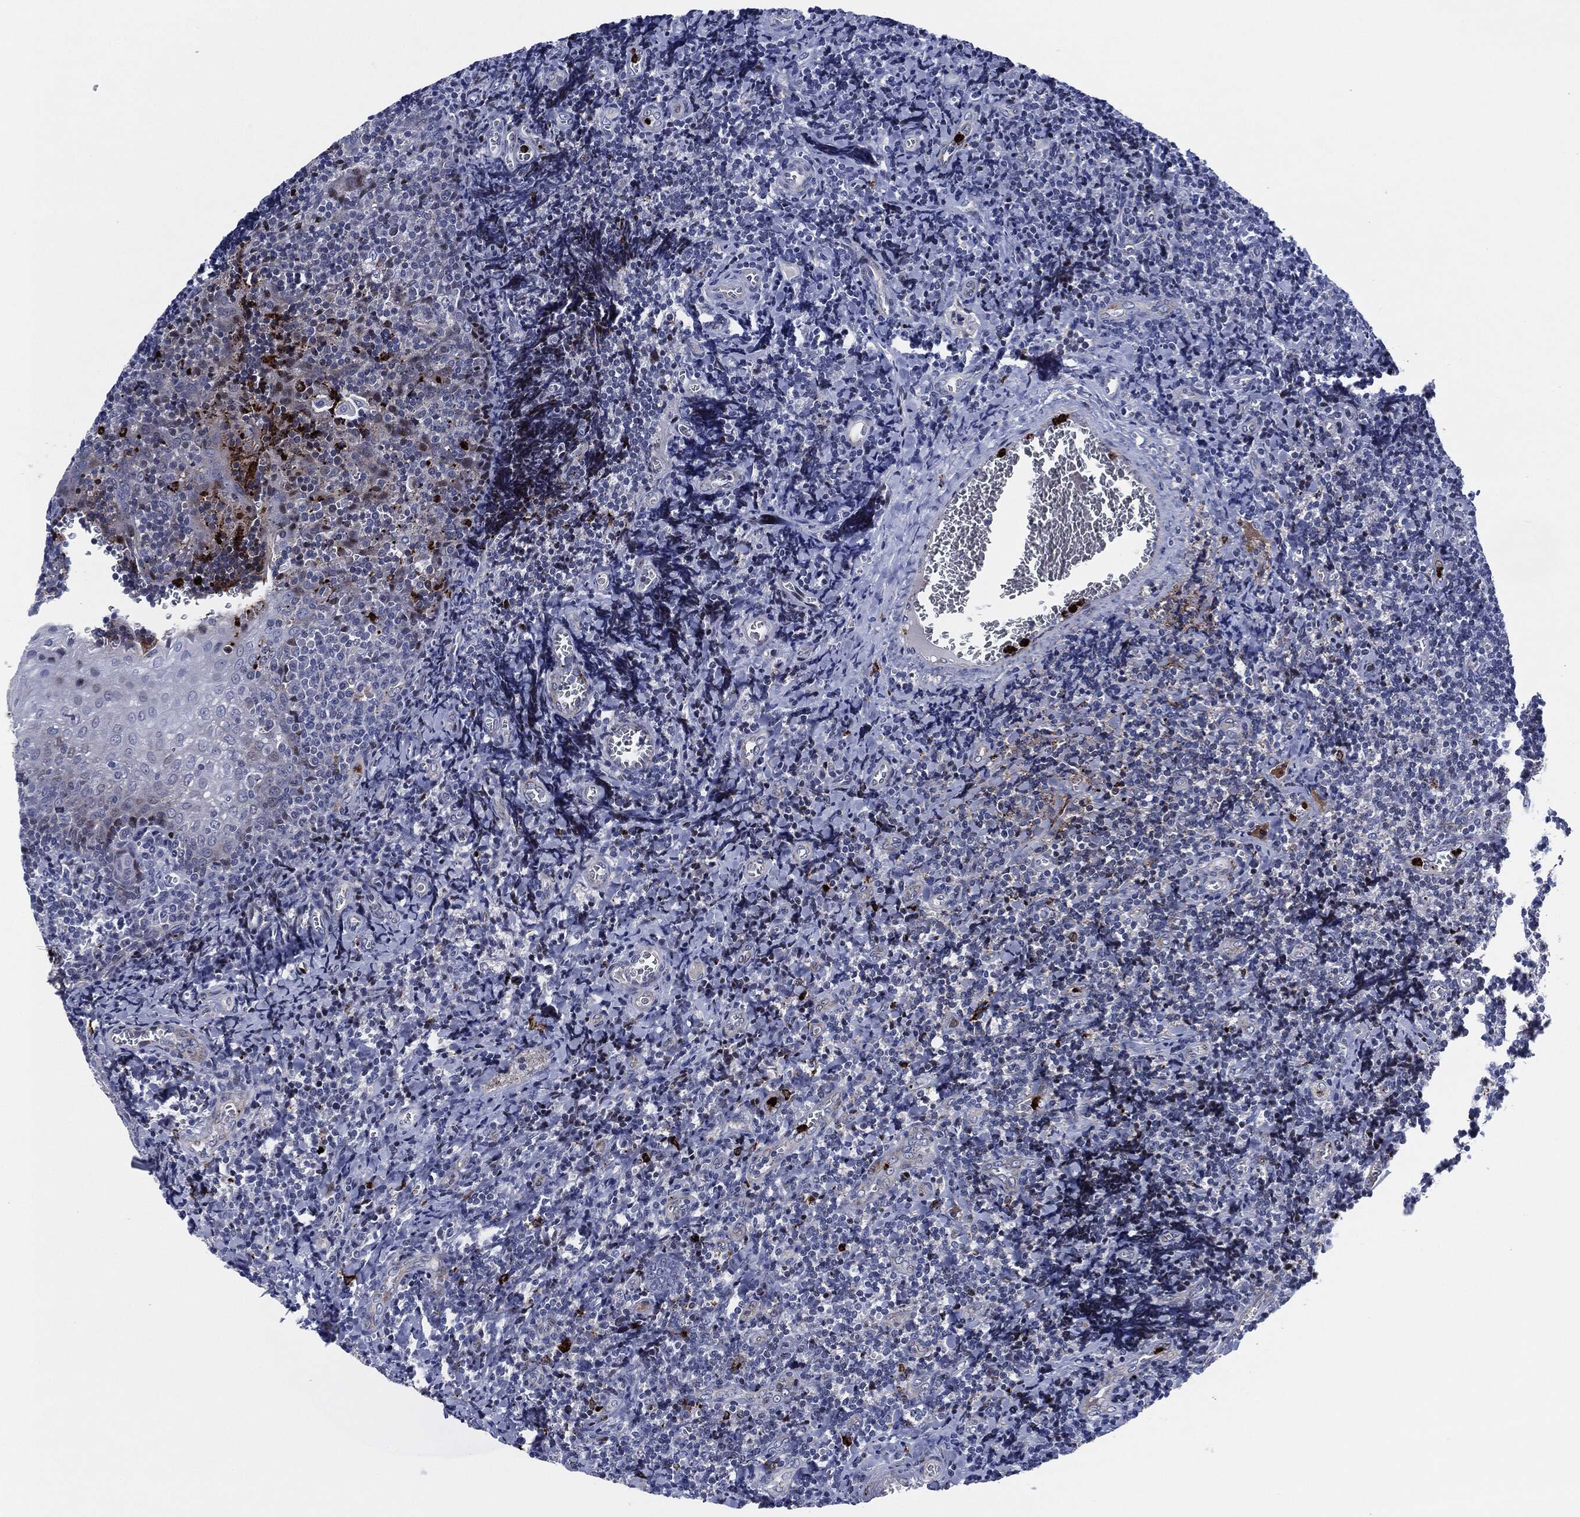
{"staining": {"intensity": "strong", "quantity": "<25%", "location": "cytoplasmic/membranous,nuclear"}, "tissue": "tonsil", "cell_type": "Germinal center cells", "image_type": "normal", "snomed": [{"axis": "morphology", "description": "Normal tissue, NOS"}, {"axis": "morphology", "description": "Inflammation, NOS"}, {"axis": "topography", "description": "Tonsil"}], "caption": "Germinal center cells exhibit strong cytoplasmic/membranous,nuclear staining in approximately <25% of cells in unremarkable tonsil.", "gene": "MPO", "patient": {"sex": "female", "age": 31}}